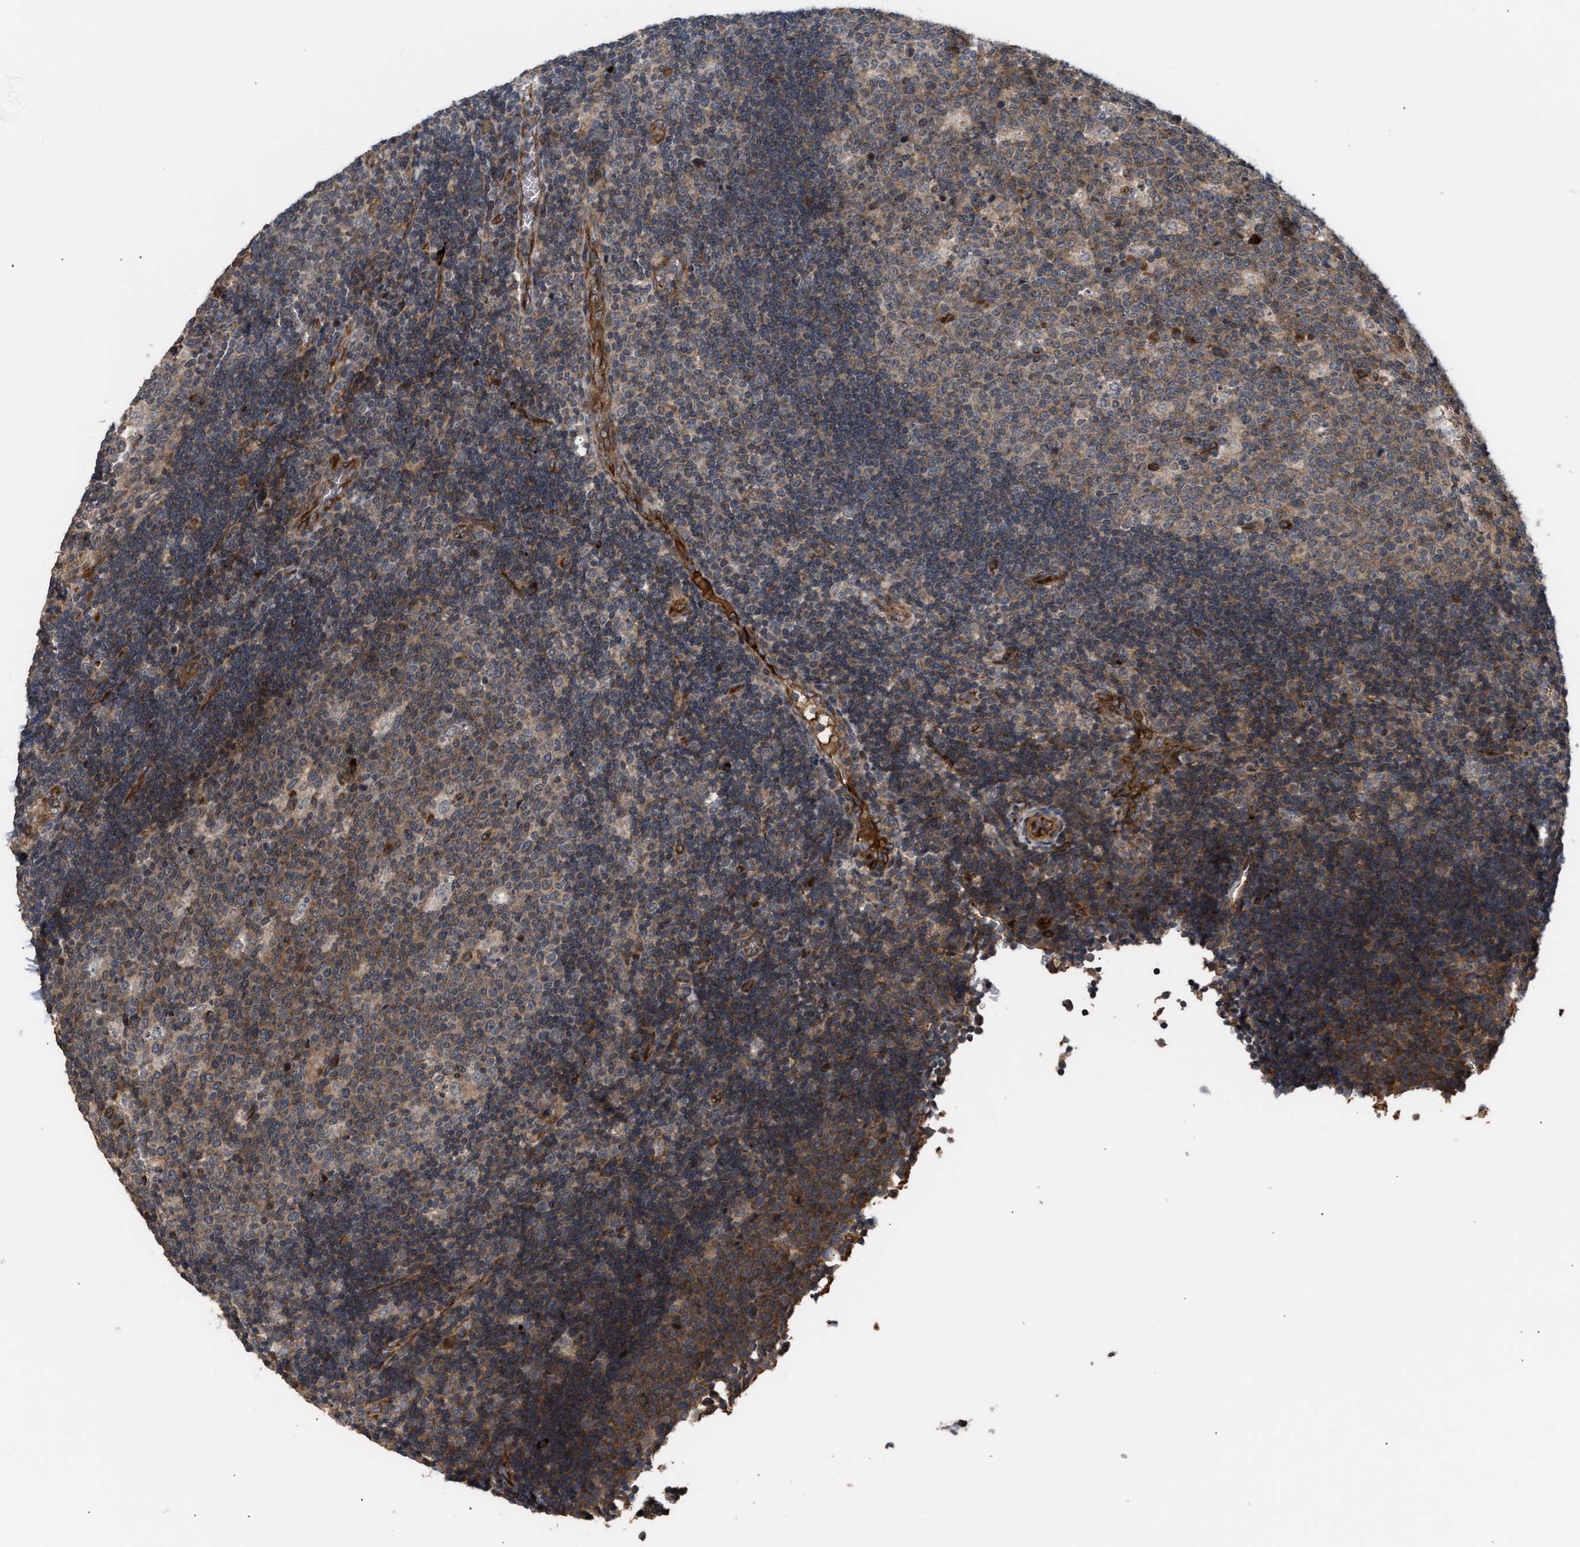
{"staining": {"intensity": "weak", "quantity": ">75%", "location": "cytoplasmic/membranous"}, "tissue": "lymph node", "cell_type": "Germinal center cells", "image_type": "normal", "snomed": [{"axis": "morphology", "description": "Normal tissue, NOS"}, {"axis": "topography", "description": "Lymph node"}, {"axis": "topography", "description": "Salivary gland"}], "caption": "Germinal center cells exhibit weak cytoplasmic/membranous expression in approximately >75% of cells in benign lymph node.", "gene": "STAU1", "patient": {"sex": "male", "age": 8}}